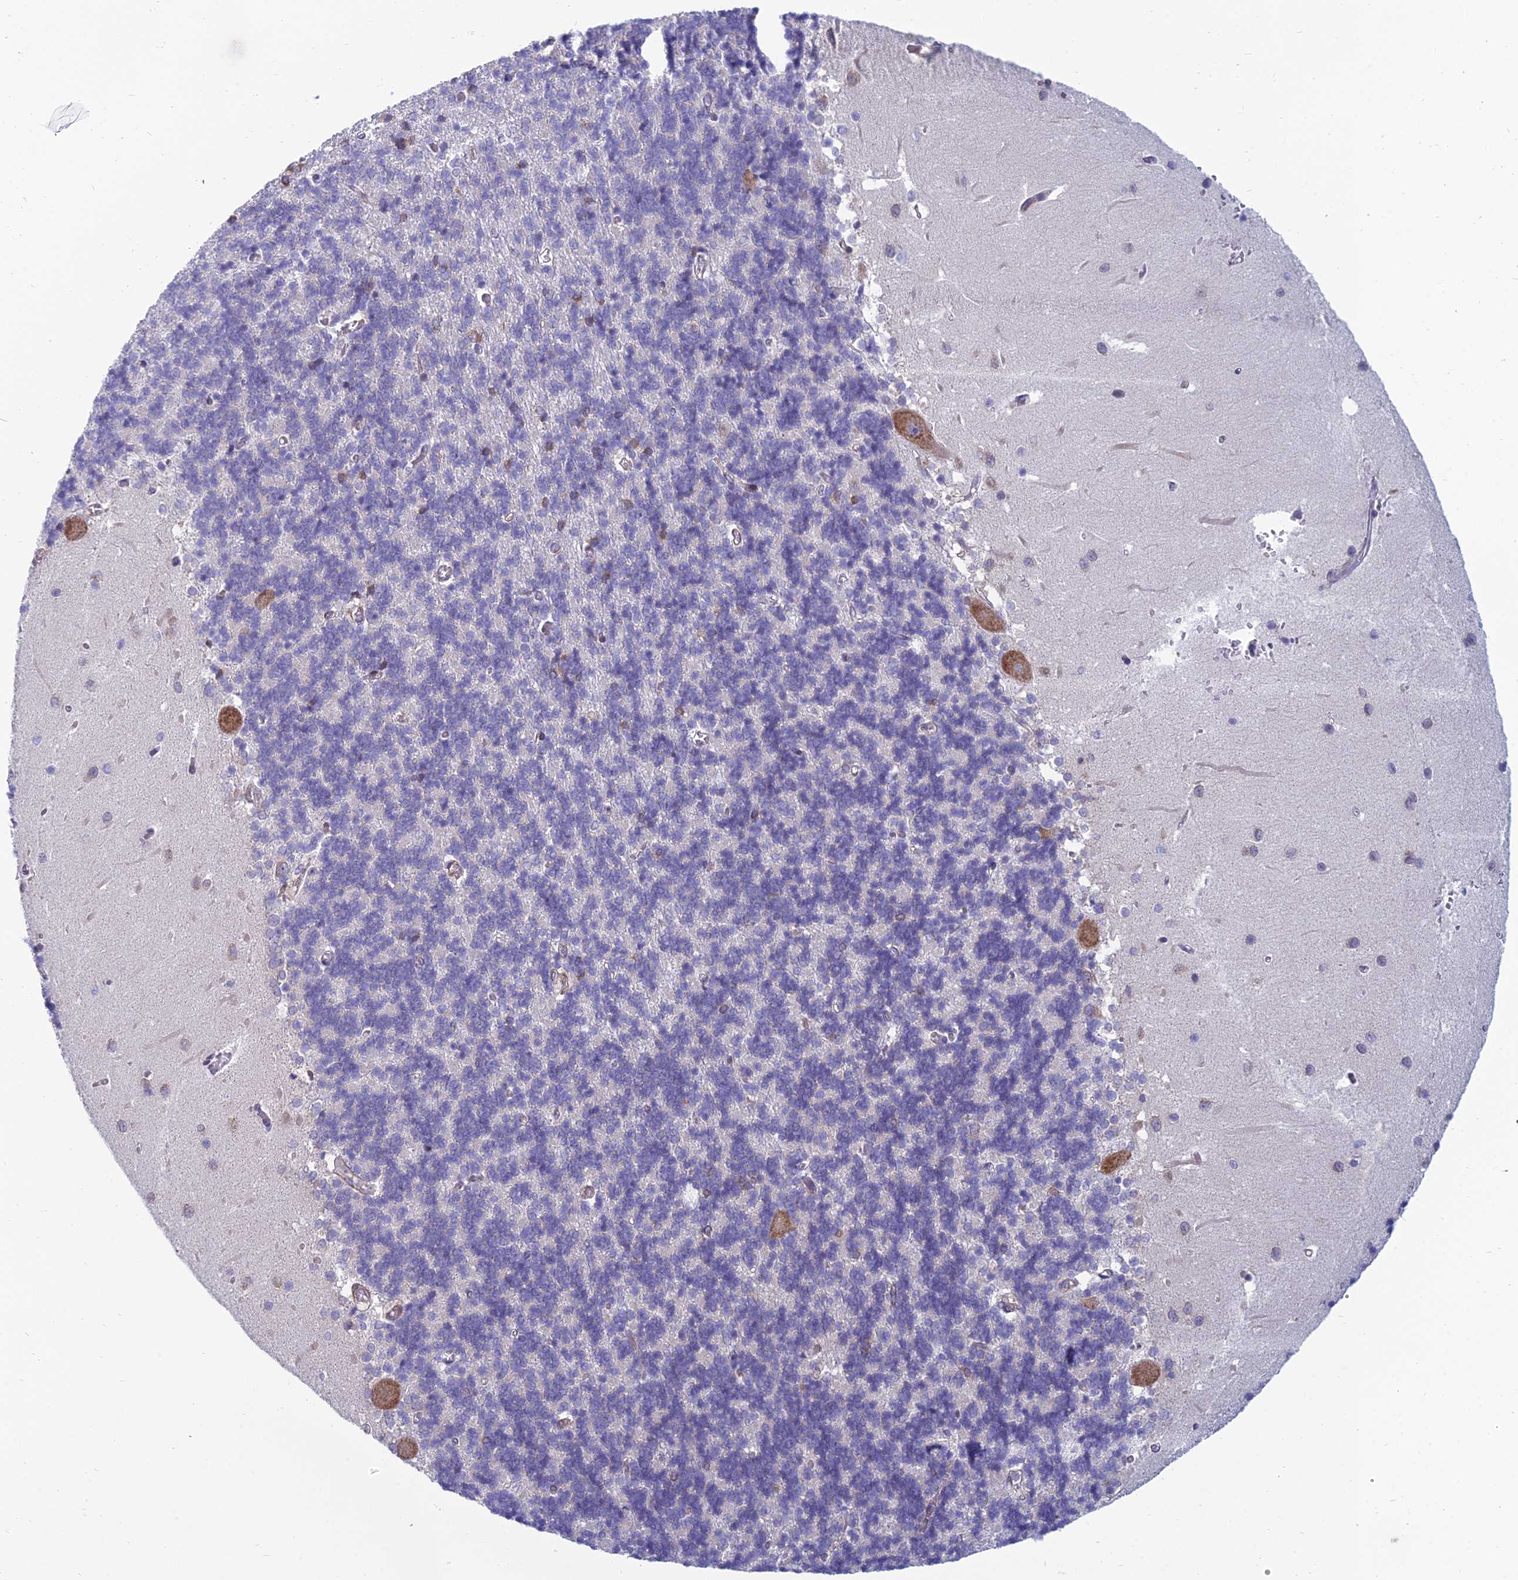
{"staining": {"intensity": "moderate", "quantity": "<25%", "location": "cytoplasmic/membranous"}, "tissue": "cerebellum", "cell_type": "Cells in granular layer", "image_type": "normal", "snomed": [{"axis": "morphology", "description": "Normal tissue, NOS"}, {"axis": "topography", "description": "Cerebellum"}], "caption": "Protein expression analysis of normal human cerebellum reveals moderate cytoplasmic/membranous positivity in approximately <25% of cells in granular layer. (Brightfield microscopy of DAB IHC at high magnification).", "gene": "TXLNA", "patient": {"sex": "male", "age": 37}}